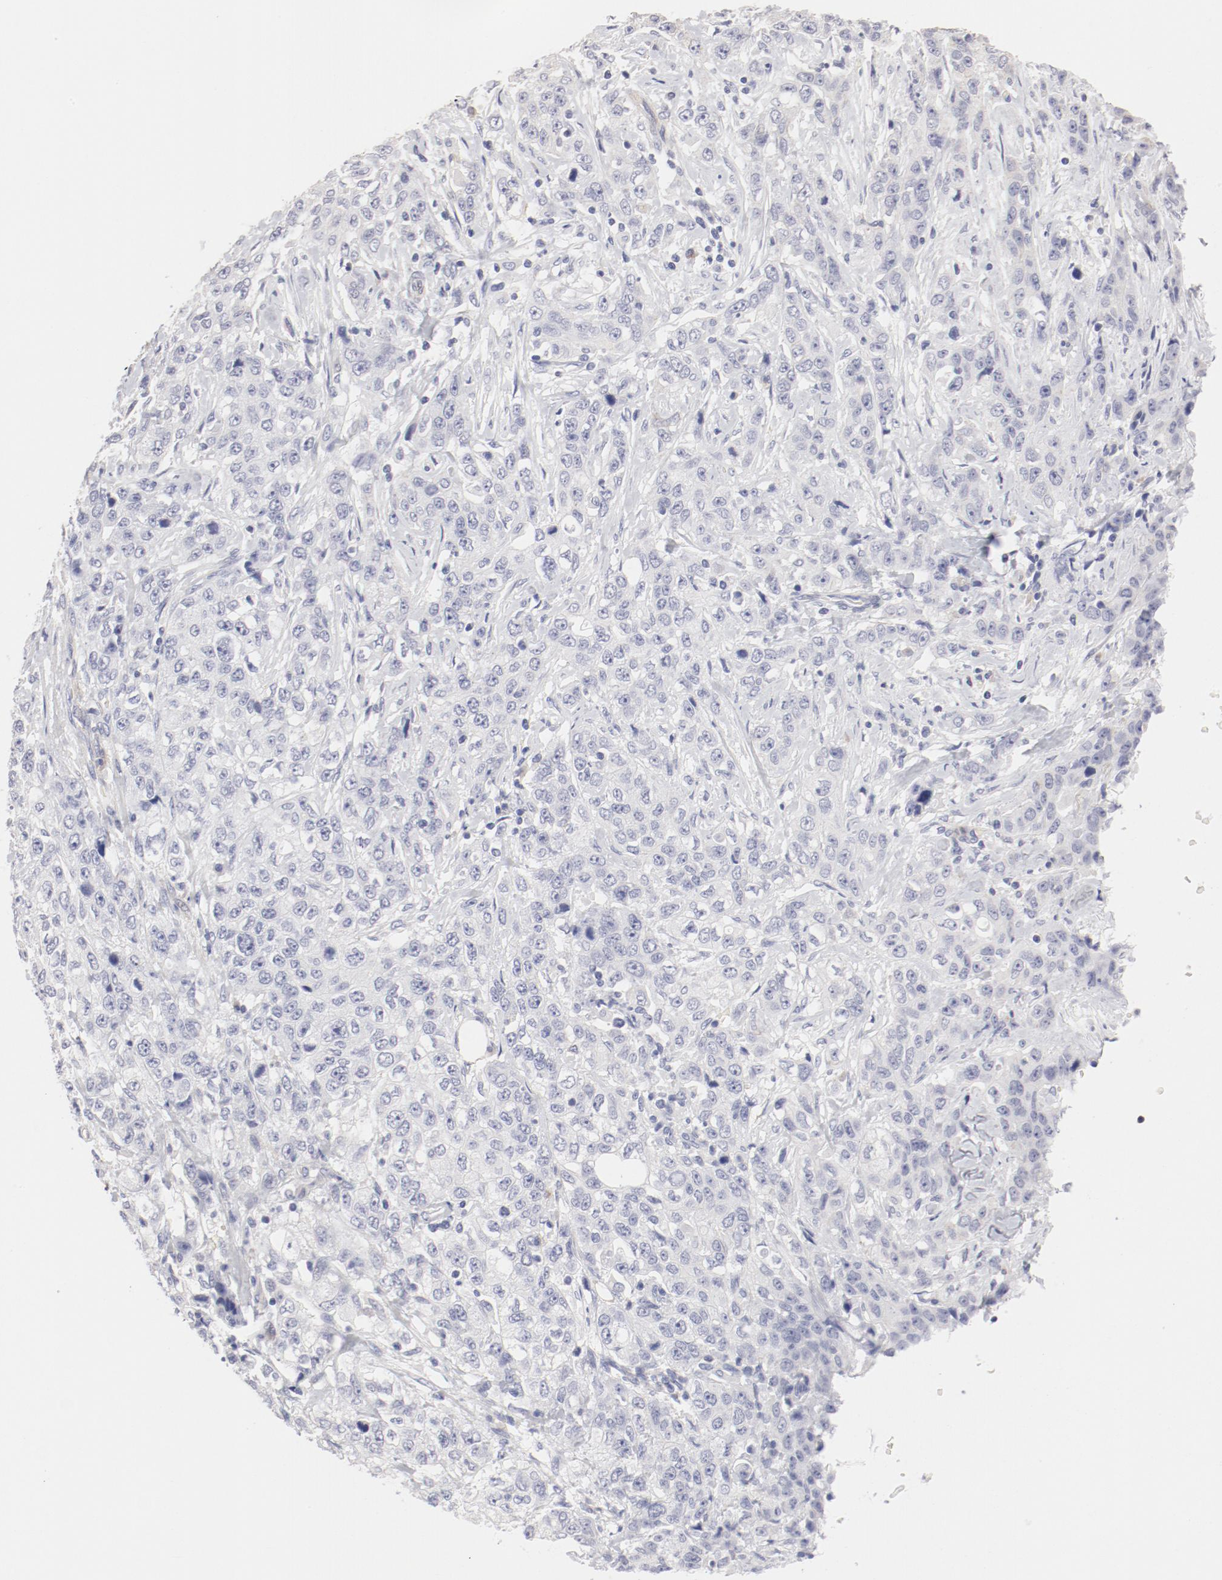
{"staining": {"intensity": "negative", "quantity": "none", "location": "none"}, "tissue": "stomach cancer", "cell_type": "Tumor cells", "image_type": "cancer", "snomed": [{"axis": "morphology", "description": "Adenocarcinoma, NOS"}, {"axis": "topography", "description": "Stomach"}], "caption": "Tumor cells show no significant protein expression in stomach cancer (adenocarcinoma). Brightfield microscopy of immunohistochemistry stained with DAB (brown) and hematoxylin (blue), captured at high magnification.", "gene": "LAX1", "patient": {"sex": "male", "age": 48}}